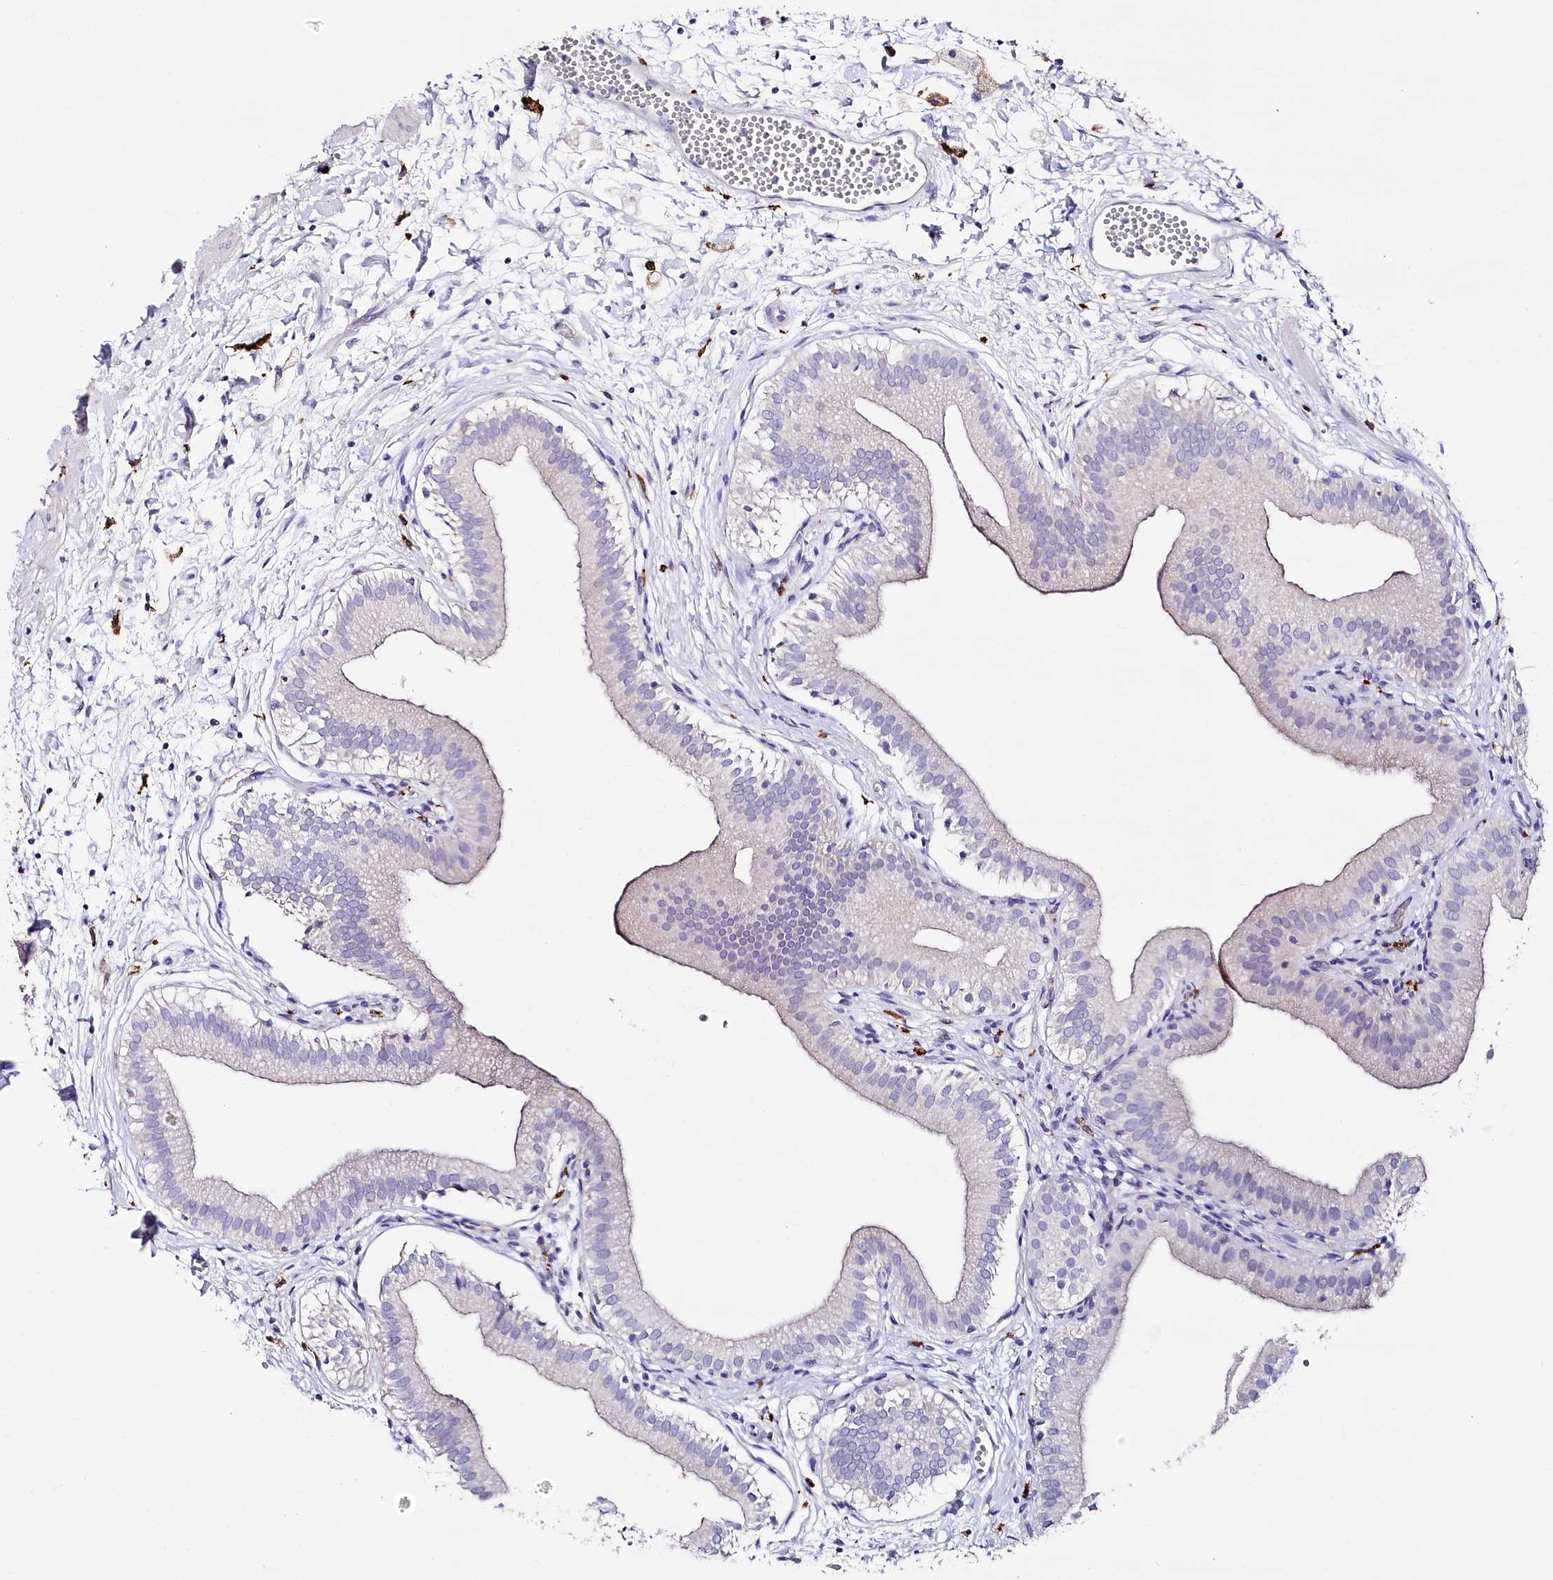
{"staining": {"intensity": "negative", "quantity": "none", "location": "none"}, "tissue": "gallbladder", "cell_type": "Glandular cells", "image_type": "normal", "snomed": [{"axis": "morphology", "description": "Normal tissue, NOS"}, {"axis": "topography", "description": "Gallbladder"}], "caption": "Immunohistochemistry (IHC) of unremarkable gallbladder demonstrates no positivity in glandular cells. Brightfield microscopy of immunohistochemistry stained with DAB (brown) and hematoxylin (blue), captured at high magnification.", "gene": "CLEC4M", "patient": {"sex": "male", "age": 55}}